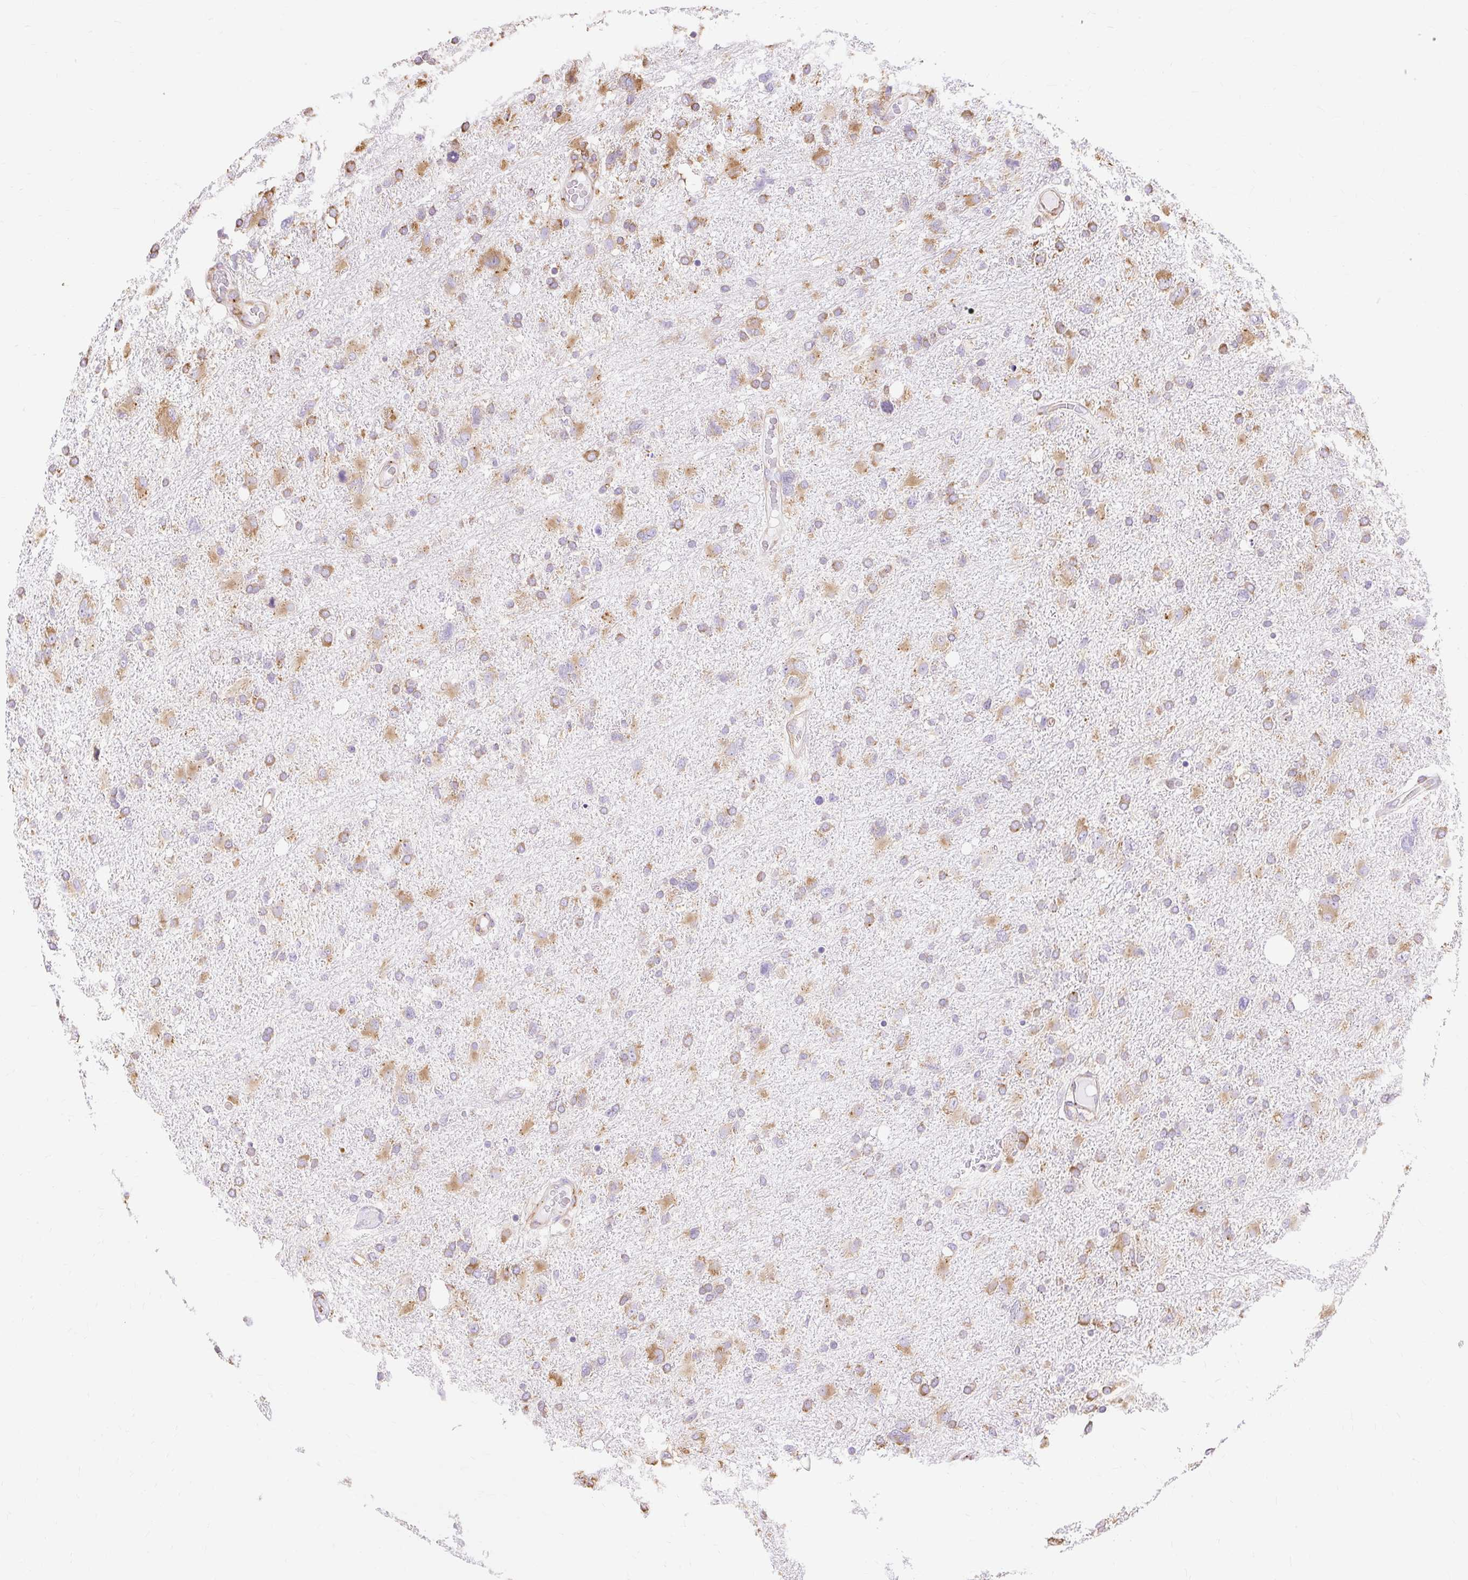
{"staining": {"intensity": "moderate", "quantity": ">75%", "location": "cytoplasmic/membranous"}, "tissue": "glioma", "cell_type": "Tumor cells", "image_type": "cancer", "snomed": [{"axis": "morphology", "description": "Glioma, malignant, High grade"}, {"axis": "topography", "description": "Brain"}], "caption": "Protein analysis of glioma tissue displays moderate cytoplasmic/membranous expression in about >75% of tumor cells. (DAB = brown stain, brightfield microscopy at high magnification).", "gene": "RPS17", "patient": {"sex": "male", "age": 61}}